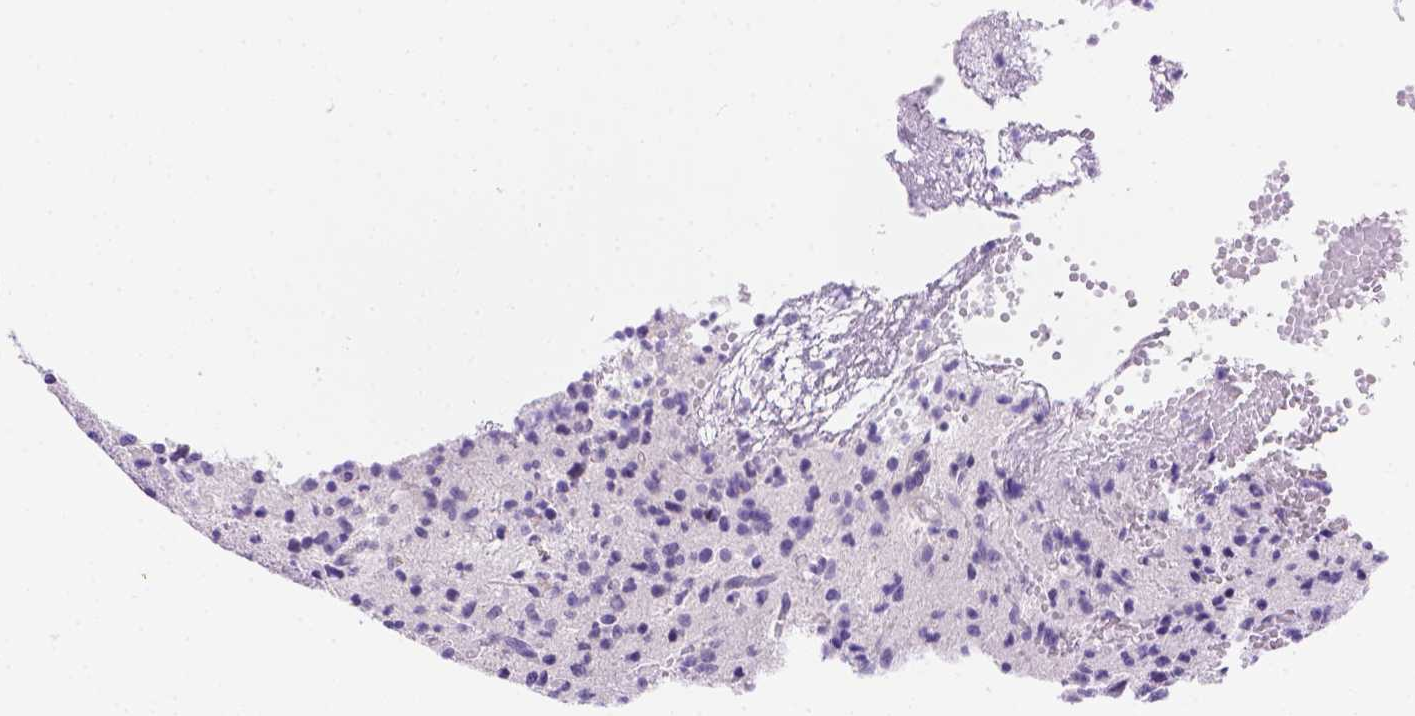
{"staining": {"intensity": "negative", "quantity": "none", "location": "none"}, "tissue": "glioma", "cell_type": "Tumor cells", "image_type": "cancer", "snomed": [{"axis": "morphology", "description": "Glioma, malignant, Low grade"}, {"axis": "topography", "description": "Brain"}], "caption": "A micrograph of glioma stained for a protein displays no brown staining in tumor cells.", "gene": "FAM81B", "patient": {"sex": "male", "age": 64}}